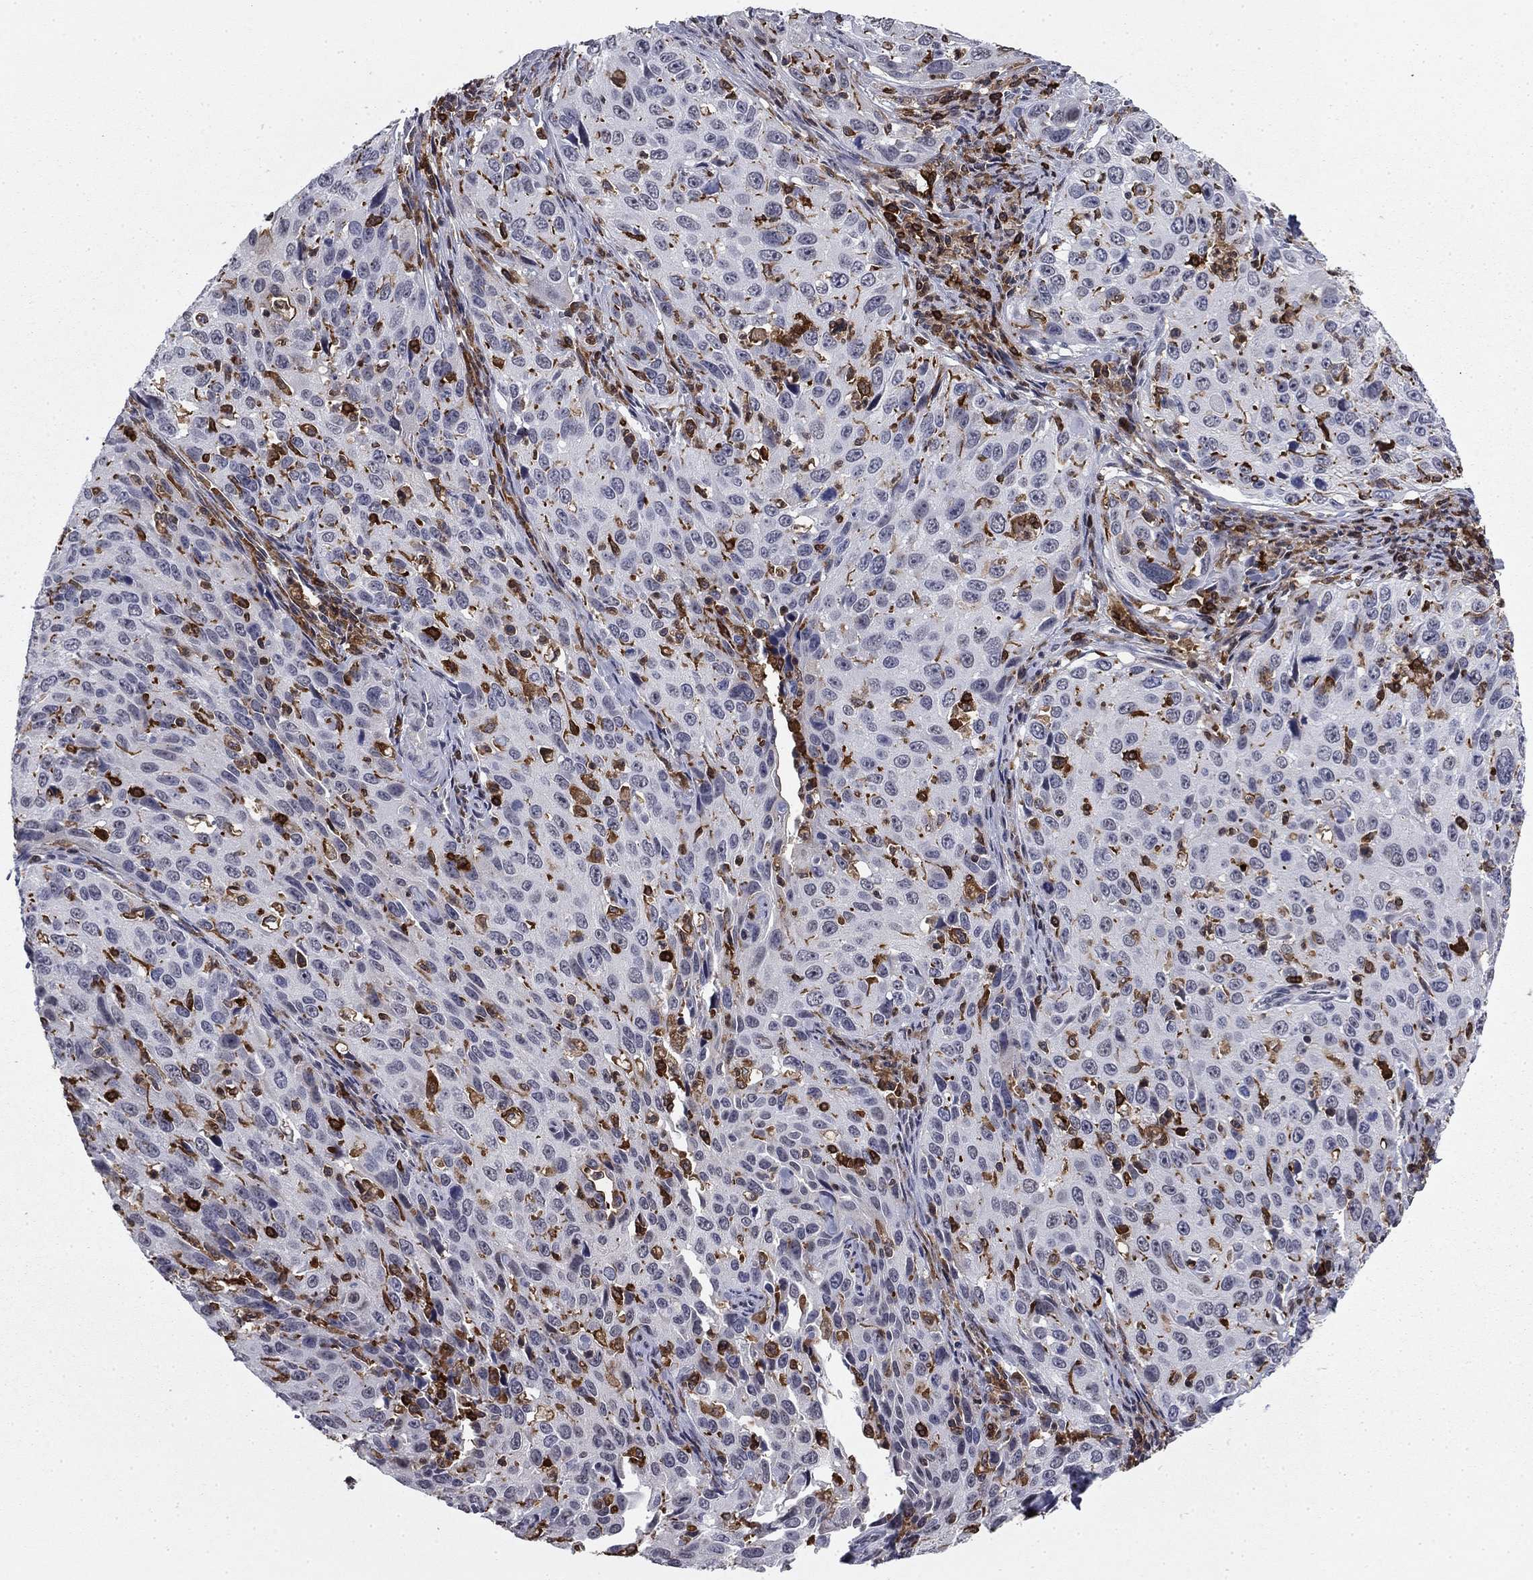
{"staining": {"intensity": "negative", "quantity": "none", "location": "none"}, "tissue": "cervical cancer", "cell_type": "Tumor cells", "image_type": "cancer", "snomed": [{"axis": "morphology", "description": "Squamous cell carcinoma, NOS"}, {"axis": "topography", "description": "Cervix"}], "caption": "Immunohistochemistry (IHC) of human cervical cancer shows no staining in tumor cells. (Brightfield microscopy of DAB (3,3'-diaminobenzidine) immunohistochemistry at high magnification).", "gene": "PLCB2", "patient": {"sex": "female", "age": 26}}